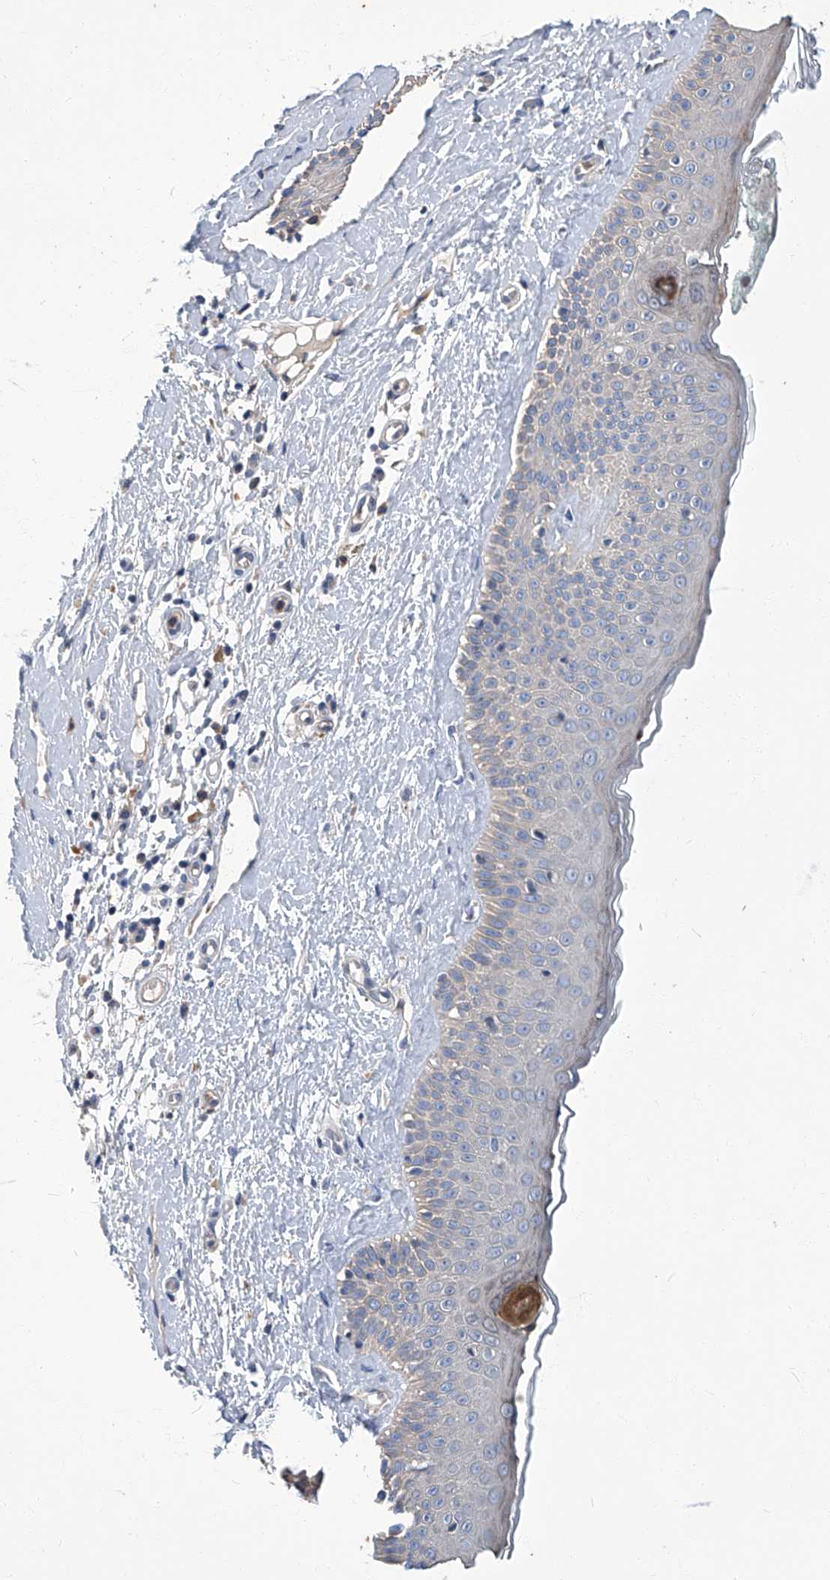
{"staining": {"intensity": "negative", "quantity": "none", "location": "none"}, "tissue": "skin cancer", "cell_type": "Tumor cells", "image_type": "cancer", "snomed": [{"axis": "morphology", "description": "Basal cell carcinoma"}, {"axis": "topography", "description": "Skin"}], "caption": "Tumor cells are negative for protein expression in human skin cancer.", "gene": "TGFBR1", "patient": {"sex": "female", "age": 84}}